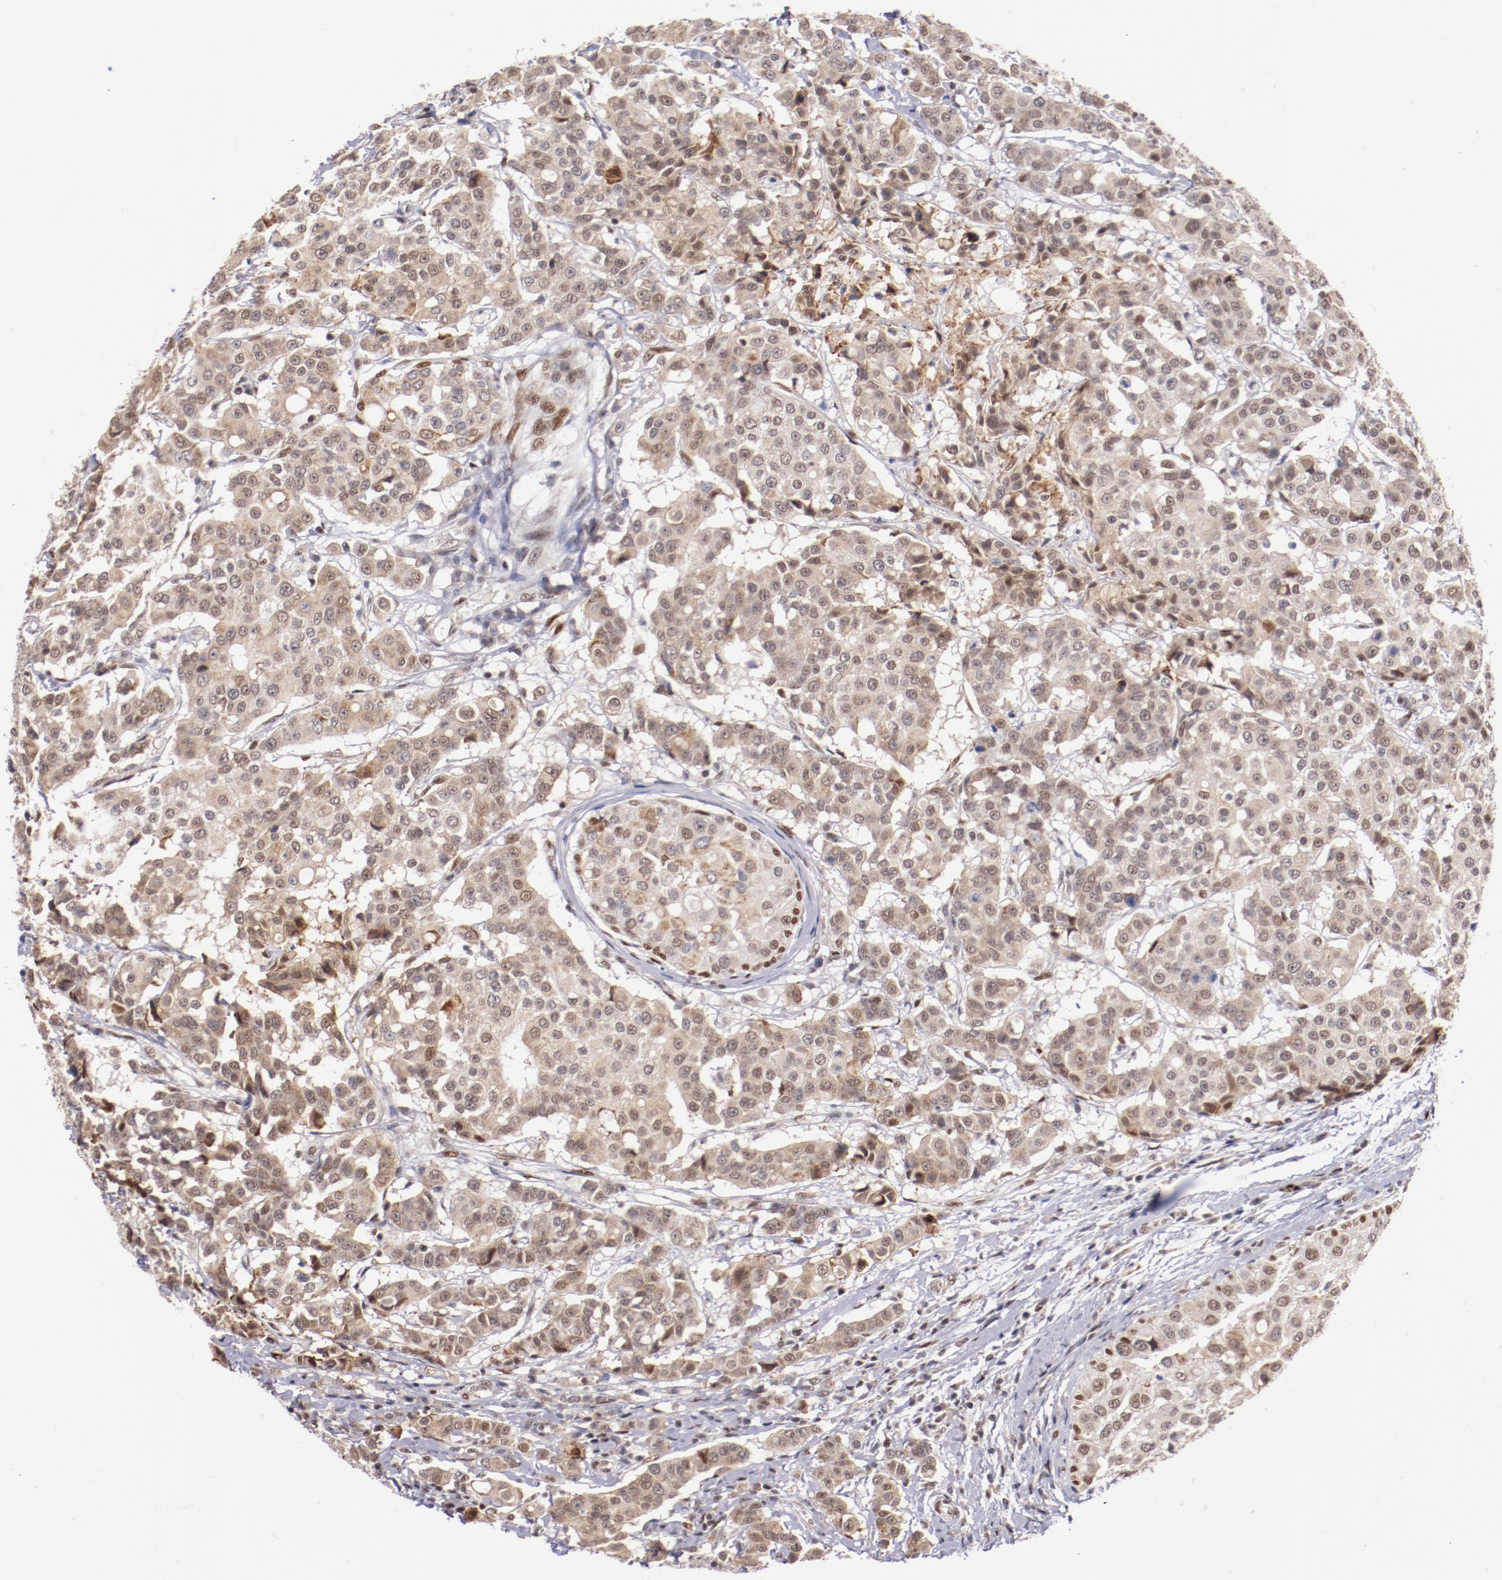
{"staining": {"intensity": "weak", "quantity": "25%-75%", "location": "cytoplasmic/membranous,nuclear"}, "tissue": "breast cancer", "cell_type": "Tumor cells", "image_type": "cancer", "snomed": [{"axis": "morphology", "description": "Duct carcinoma"}, {"axis": "topography", "description": "Breast"}], "caption": "Breast invasive ductal carcinoma tissue exhibits weak cytoplasmic/membranous and nuclear positivity in approximately 25%-75% of tumor cells, visualized by immunohistochemistry.", "gene": "SRF", "patient": {"sex": "female", "age": 27}}